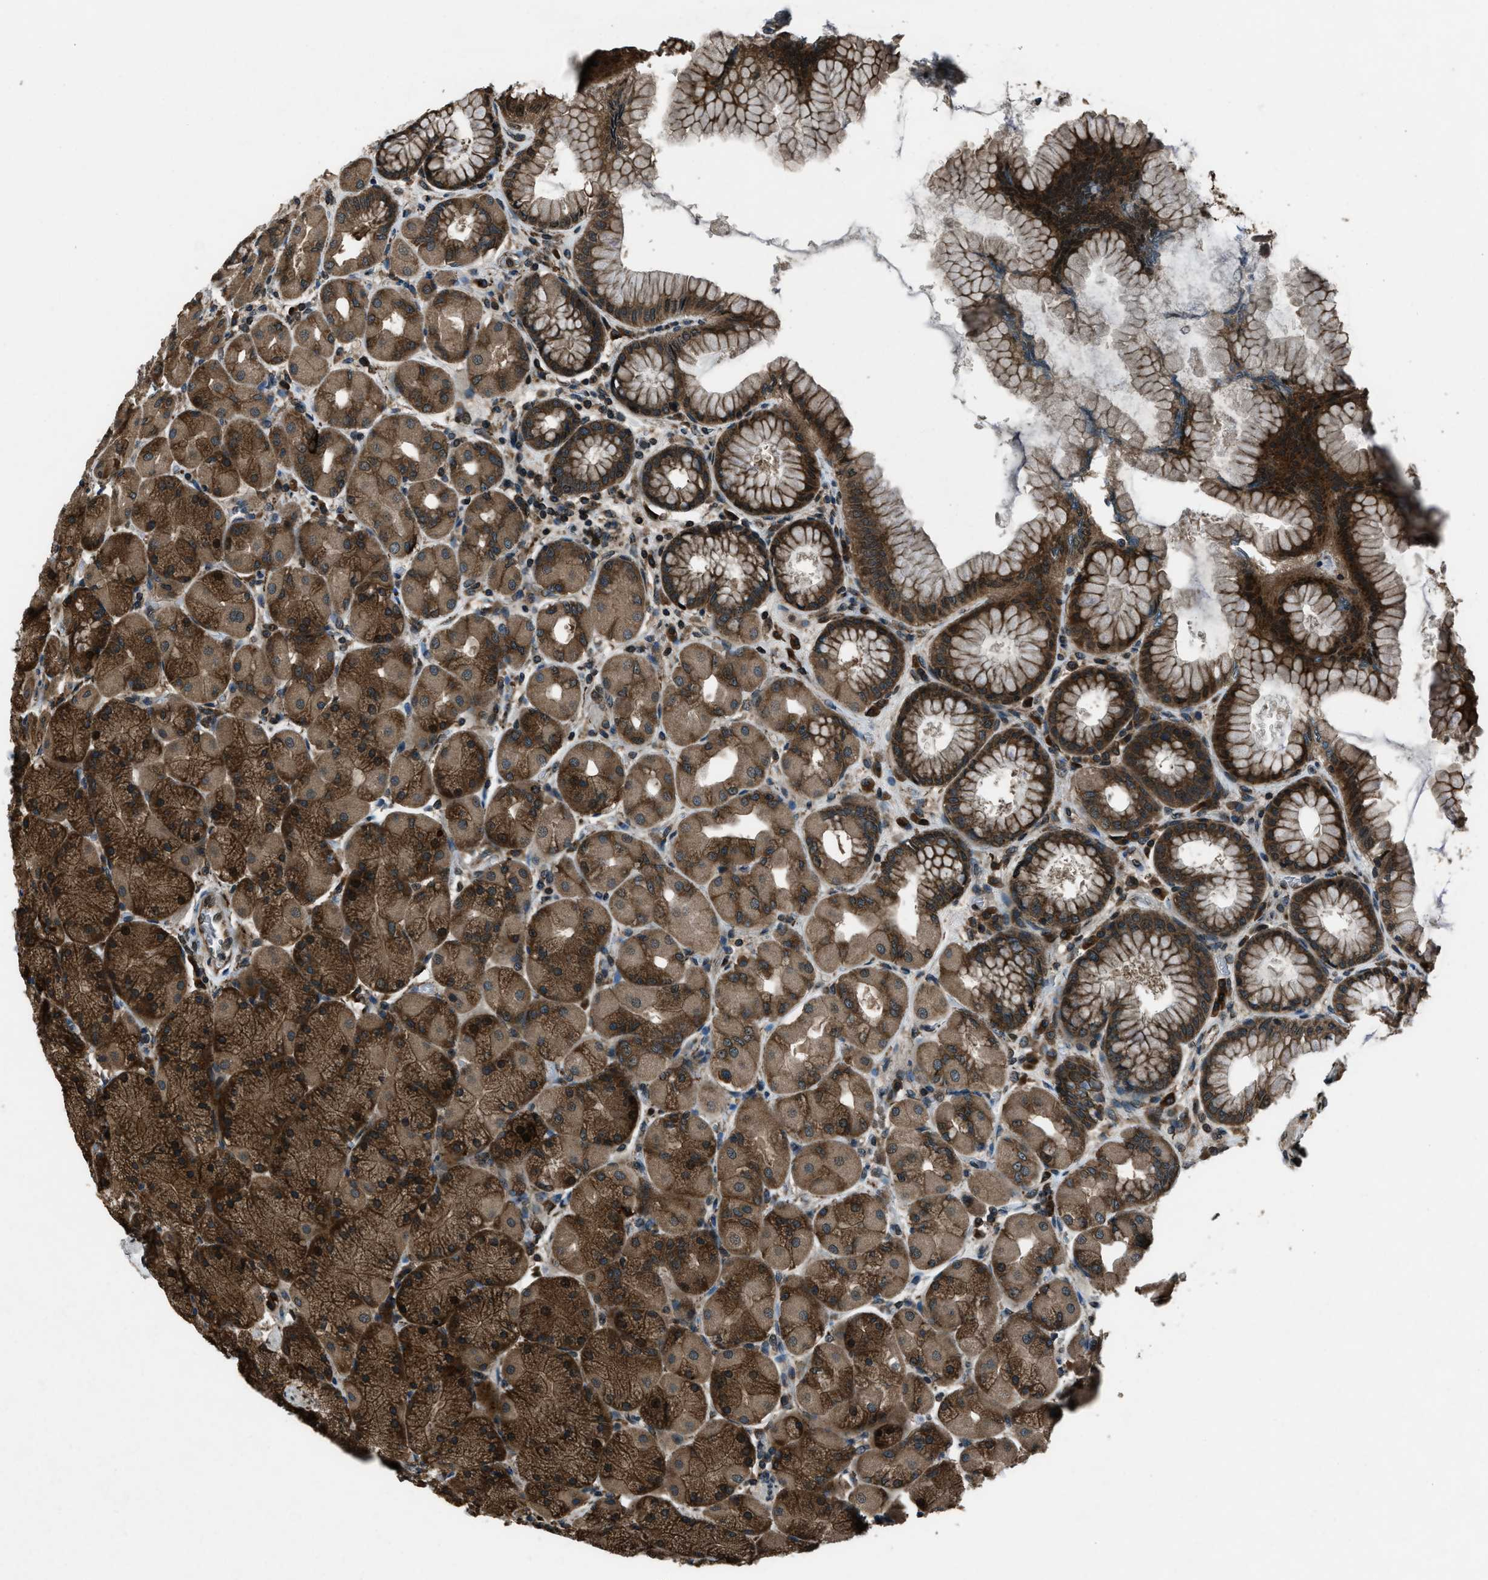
{"staining": {"intensity": "strong", "quantity": ">75%", "location": "cytoplasmic/membranous"}, "tissue": "stomach", "cell_type": "Glandular cells", "image_type": "normal", "snomed": [{"axis": "morphology", "description": "Normal tissue, NOS"}, {"axis": "topography", "description": "Stomach, upper"}], "caption": "Immunohistochemical staining of normal human stomach reveals high levels of strong cytoplasmic/membranous expression in about >75% of glandular cells. The protein of interest is shown in brown color, while the nuclei are stained blue.", "gene": "TRIM4", "patient": {"sex": "female", "age": 56}}